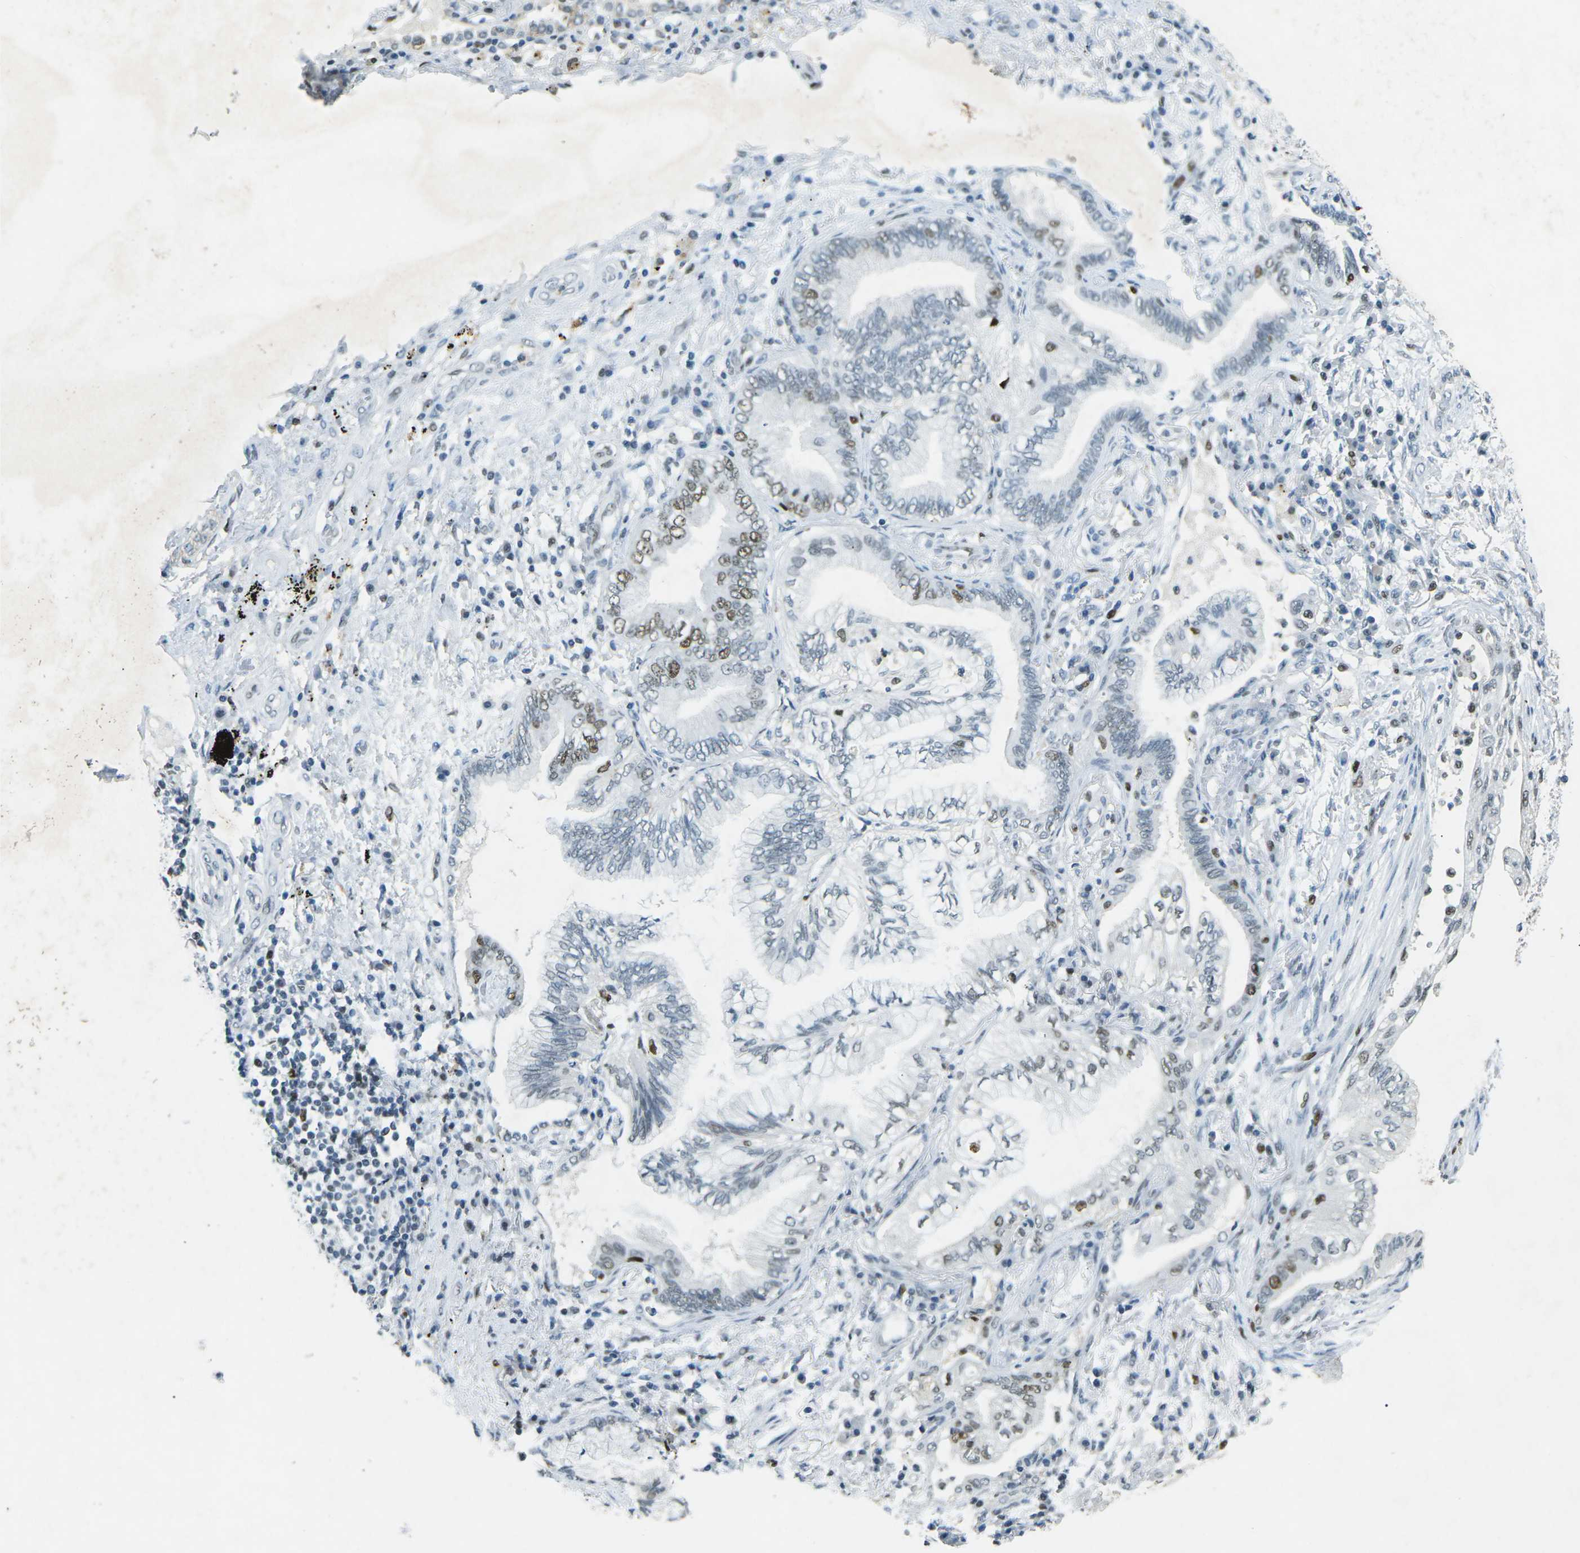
{"staining": {"intensity": "moderate", "quantity": "25%-75%", "location": "nuclear"}, "tissue": "lung cancer", "cell_type": "Tumor cells", "image_type": "cancer", "snomed": [{"axis": "morphology", "description": "Normal tissue, NOS"}, {"axis": "morphology", "description": "Adenocarcinoma, NOS"}, {"axis": "topography", "description": "Bronchus"}, {"axis": "topography", "description": "Lung"}], "caption": "This photomicrograph exhibits immunohistochemistry staining of human lung cancer (adenocarcinoma), with medium moderate nuclear expression in approximately 25%-75% of tumor cells.", "gene": "RB1", "patient": {"sex": "female", "age": 70}}